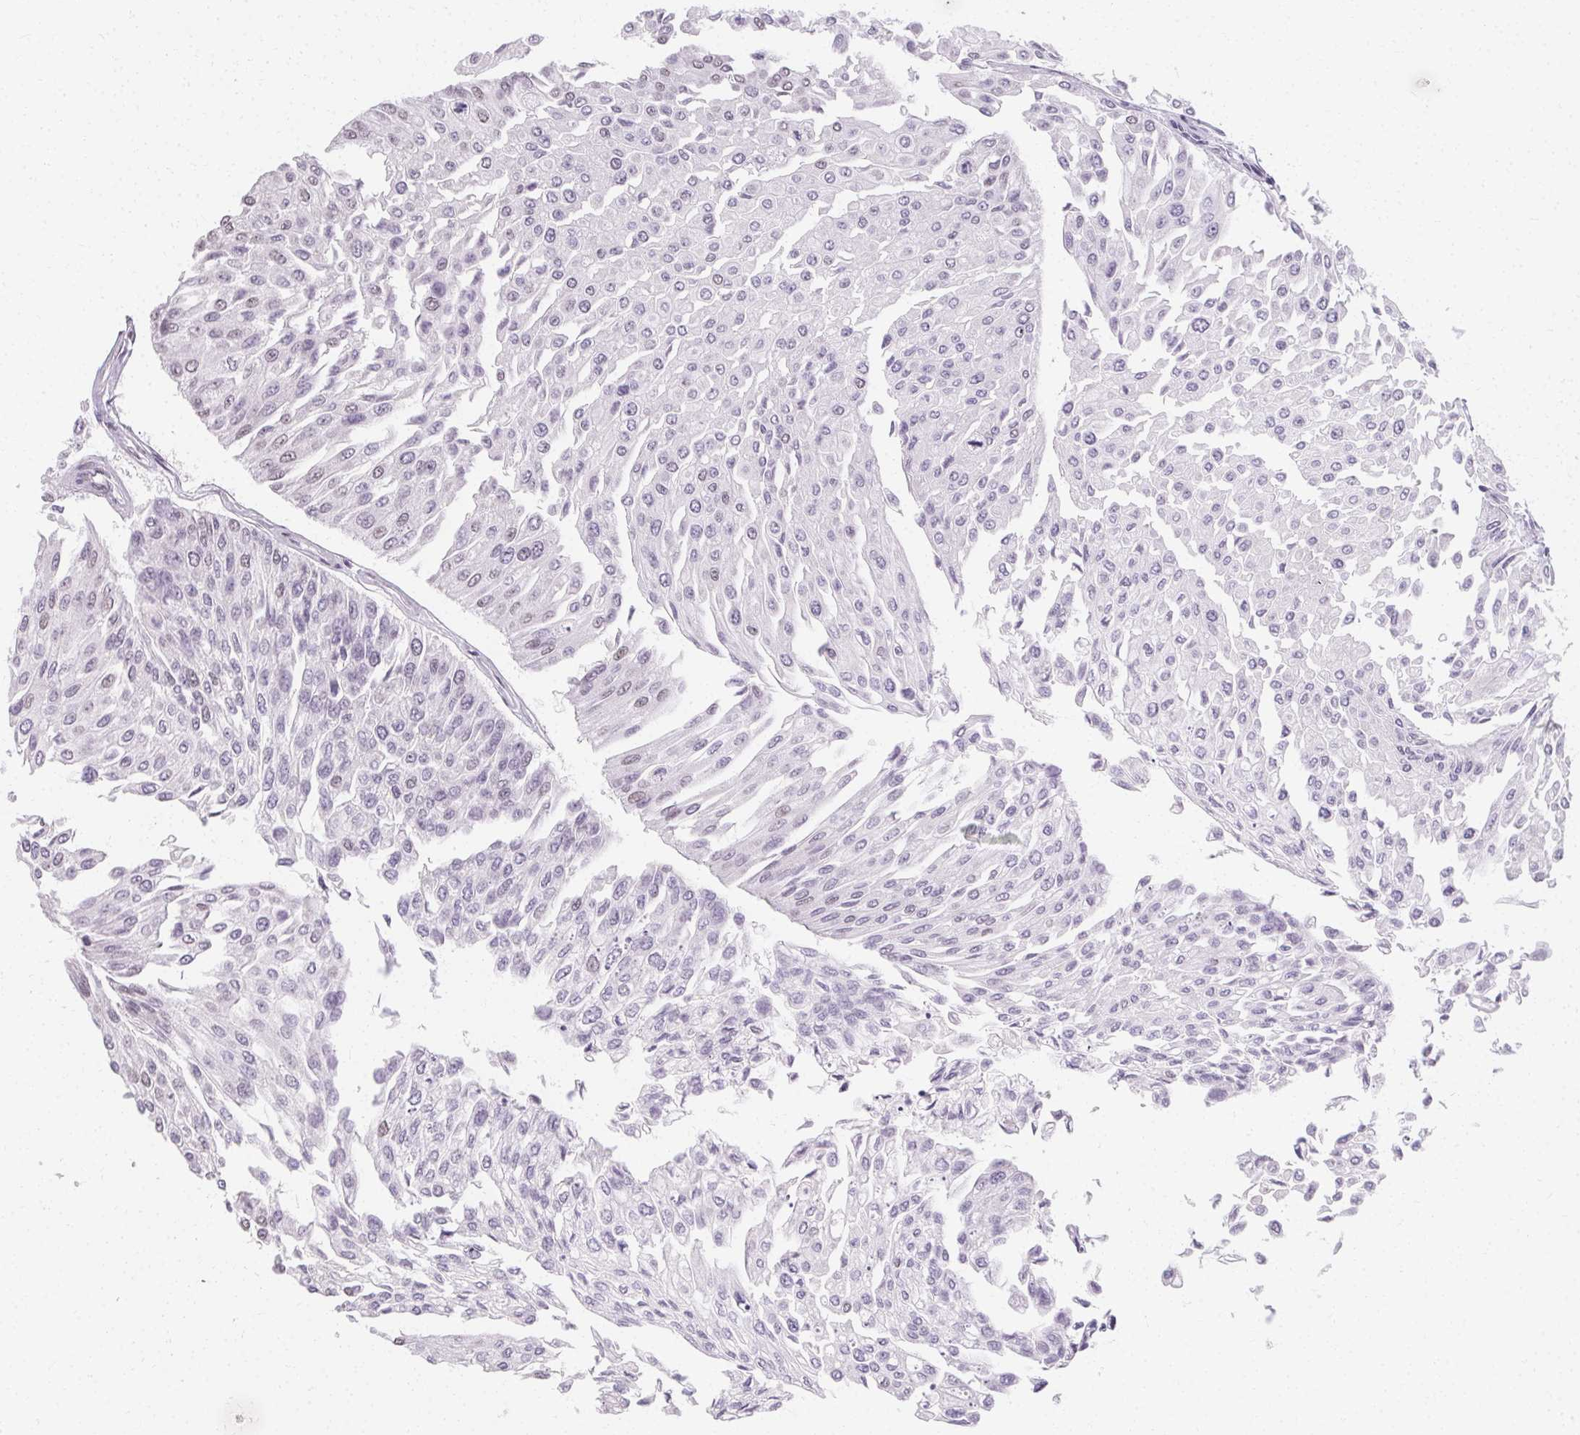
{"staining": {"intensity": "negative", "quantity": "none", "location": "none"}, "tissue": "urothelial cancer", "cell_type": "Tumor cells", "image_type": "cancer", "snomed": [{"axis": "morphology", "description": "Urothelial carcinoma, NOS"}, {"axis": "topography", "description": "Urinary bladder"}], "caption": "This photomicrograph is of urothelial cancer stained with immunohistochemistry to label a protein in brown with the nuclei are counter-stained blue. There is no staining in tumor cells.", "gene": "SYNPR", "patient": {"sex": "male", "age": 67}}